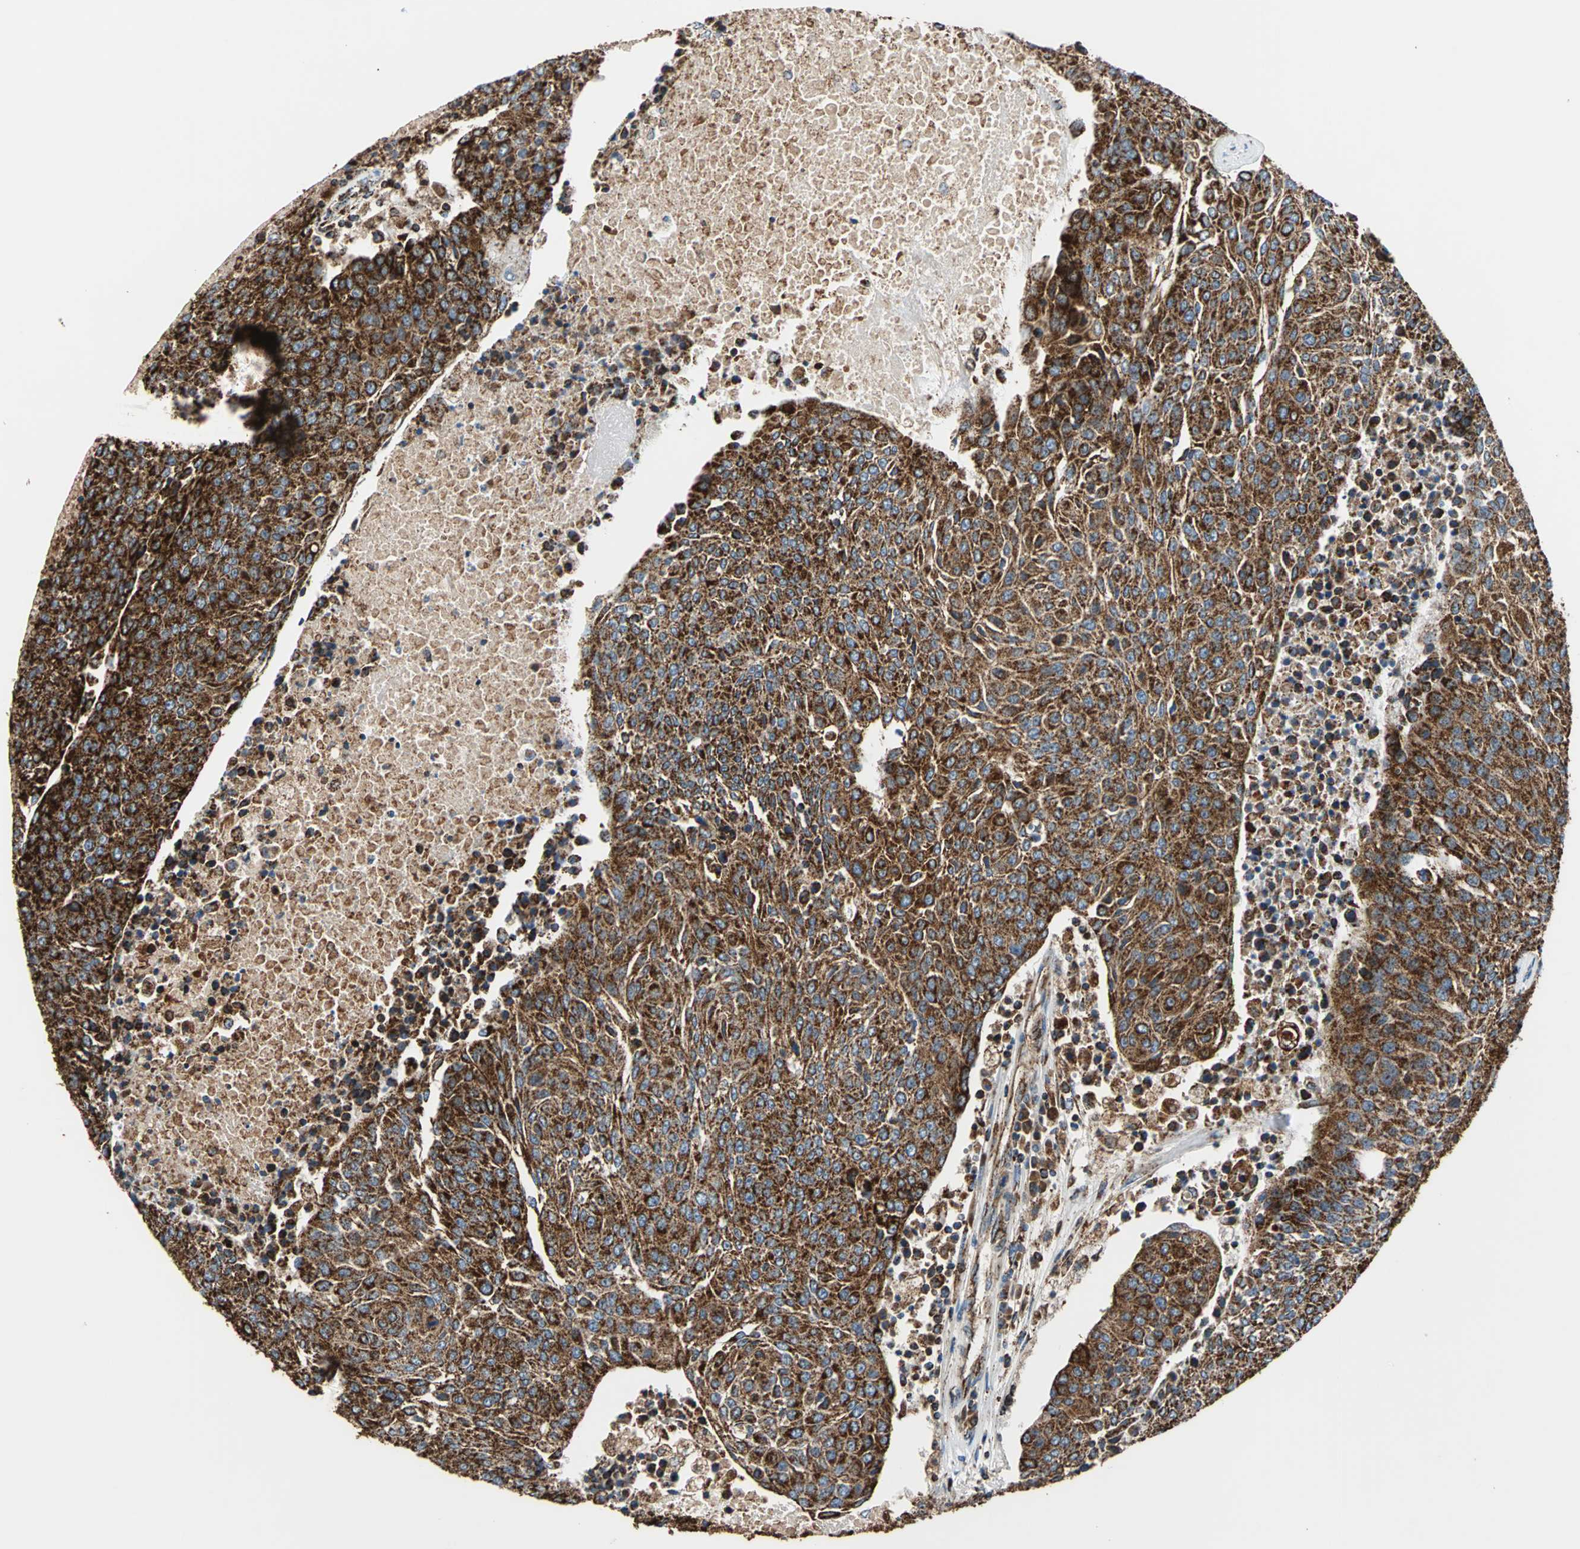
{"staining": {"intensity": "strong", "quantity": ">75%", "location": "cytoplasmic/membranous"}, "tissue": "urothelial cancer", "cell_type": "Tumor cells", "image_type": "cancer", "snomed": [{"axis": "morphology", "description": "Urothelial carcinoma, High grade"}, {"axis": "topography", "description": "Urinary bladder"}], "caption": "This image displays urothelial cancer stained with immunohistochemistry (IHC) to label a protein in brown. The cytoplasmic/membranous of tumor cells show strong positivity for the protein. Nuclei are counter-stained blue.", "gene": "ECH1", "patient": {"sex": "female", "age": 85}}